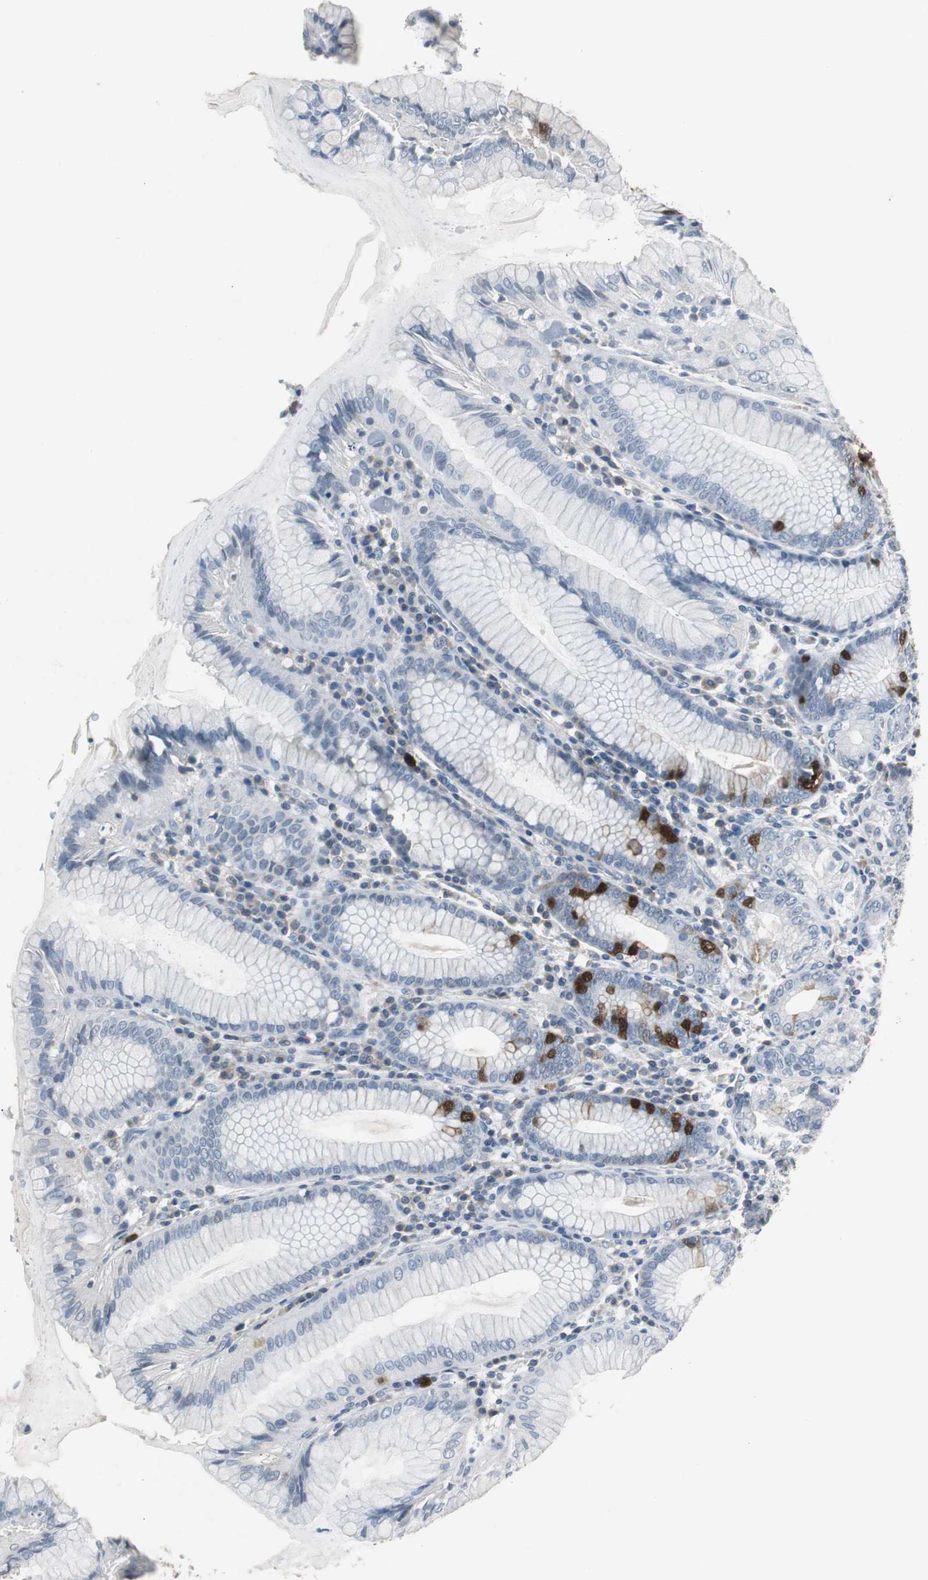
{"staining": {"intensity": "strong", "quantity": "<25%", "location": "cytoplasmic/membranous"}, "tissue": "stomach", "cell_type": "Glandular cells", "image_type": "normal", "snomed": [{"axis": "morphology", "description": "Normal tissue, NOS"}, {"axis": "topography", "description": "Stomach, lower"}], "caption": "Stomach stained with DAB (3,3'-diaminobenzidine) IHC shows medium levels of strong cytoplasmic/membranous staining in approximately <25% of glandular cells. (DAB = brown stain, brightfield microscopy at high magnification).", "gene": "TK1", "patient": {"sex": "female", "age": 76}}